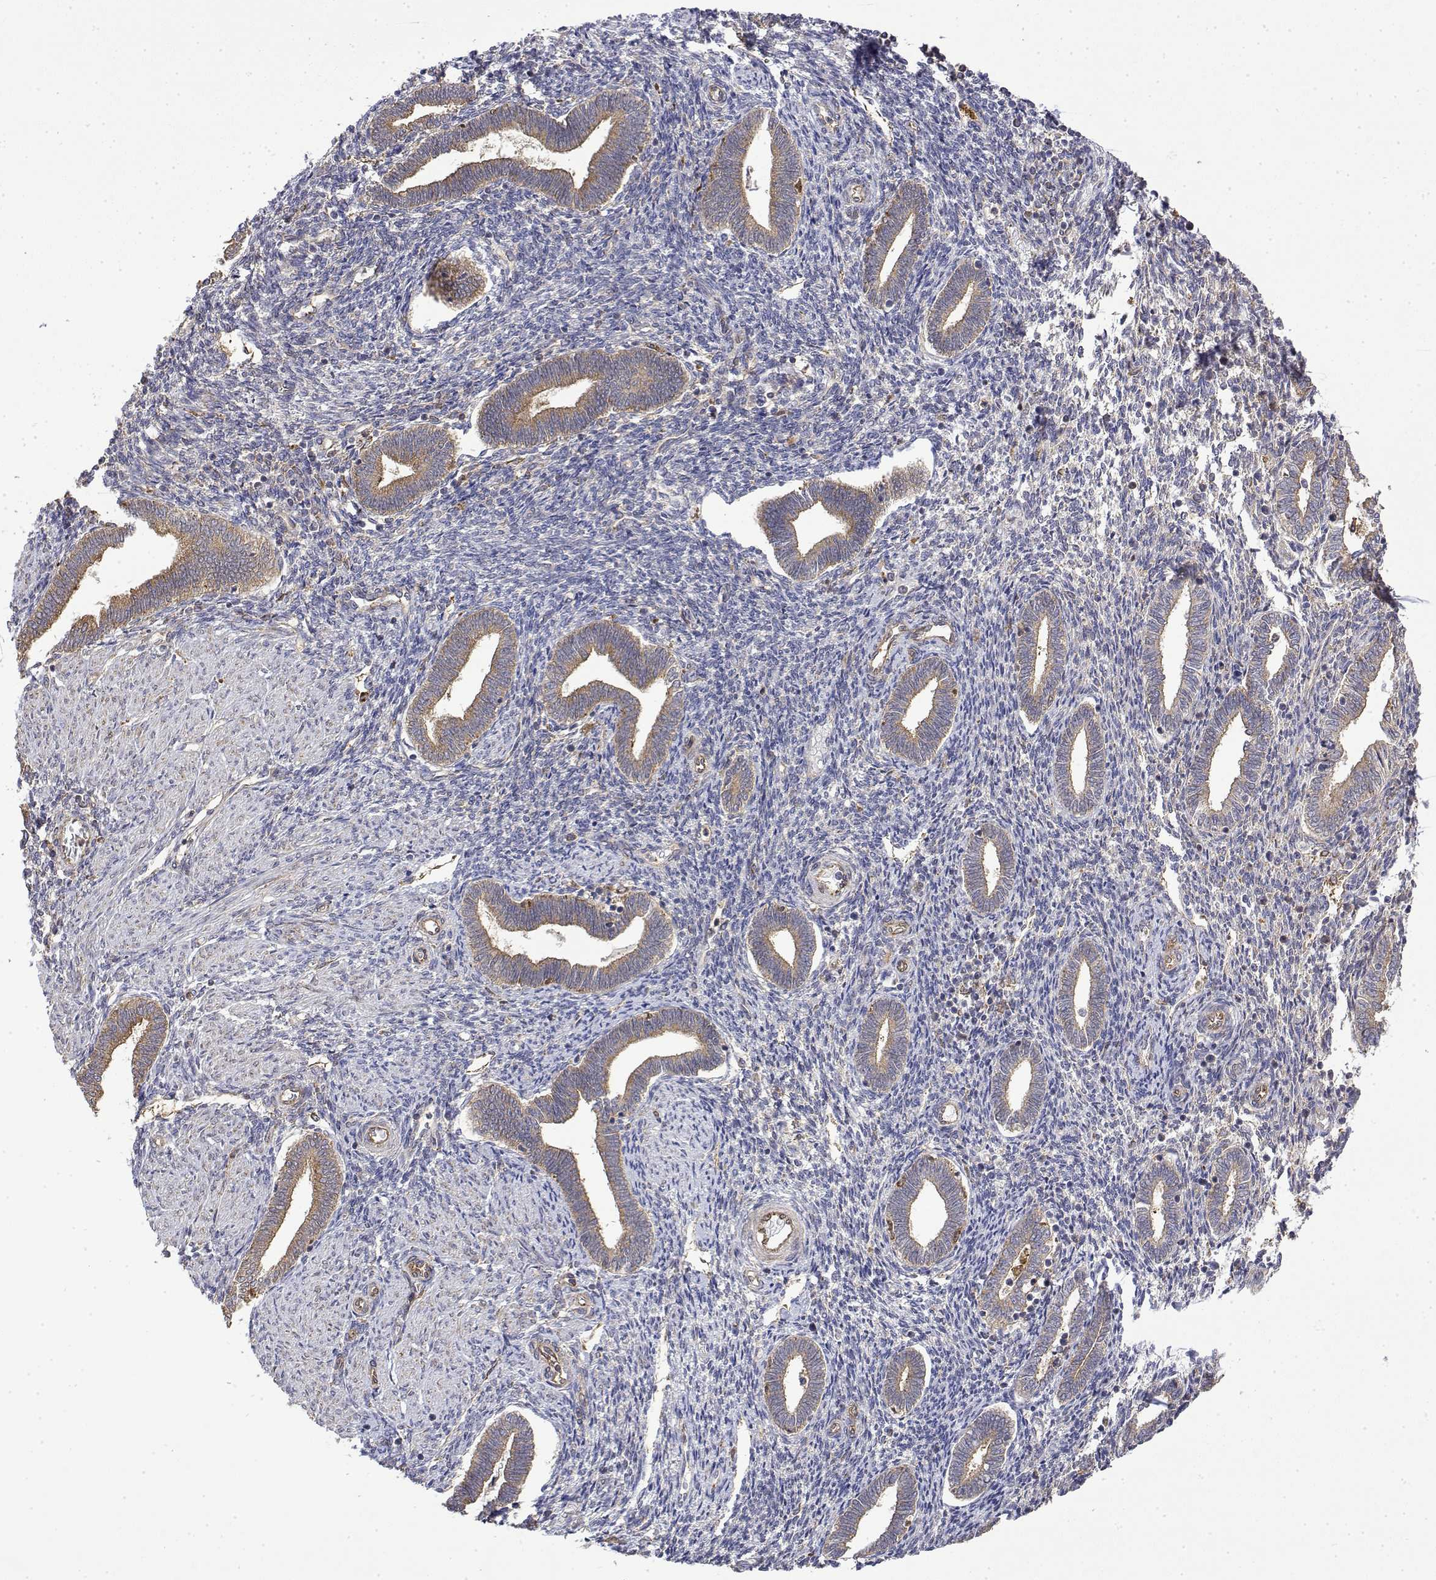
{"staining": {"intensity": "moderate", "quantity": ">75%", "location": "cytoplasmic/membranous"}, "tissue": "endometrium", "cell_type": "Cells in endometrial stroma", "image_type": "normal", "snomed": [{"axis": "morphology", "description": "Normal tissue, NOS"}, {"axis": "topography", "description": "Endometrium"}], "caption": "Protein expression analysis of benign endometrium reveals moderate cytoplasmic/membranous staining in approximately >75% of cells in endometrial stroma. The staining was performed using DAB (3,3'-diaminobenzidine) to visualize the protein expression in brown, while the nuclei were stained in blue with hematoxylin (Magnification: 20x).", "gene": "PACSIN2", "patient": {"sex": "female", "age": 42}}